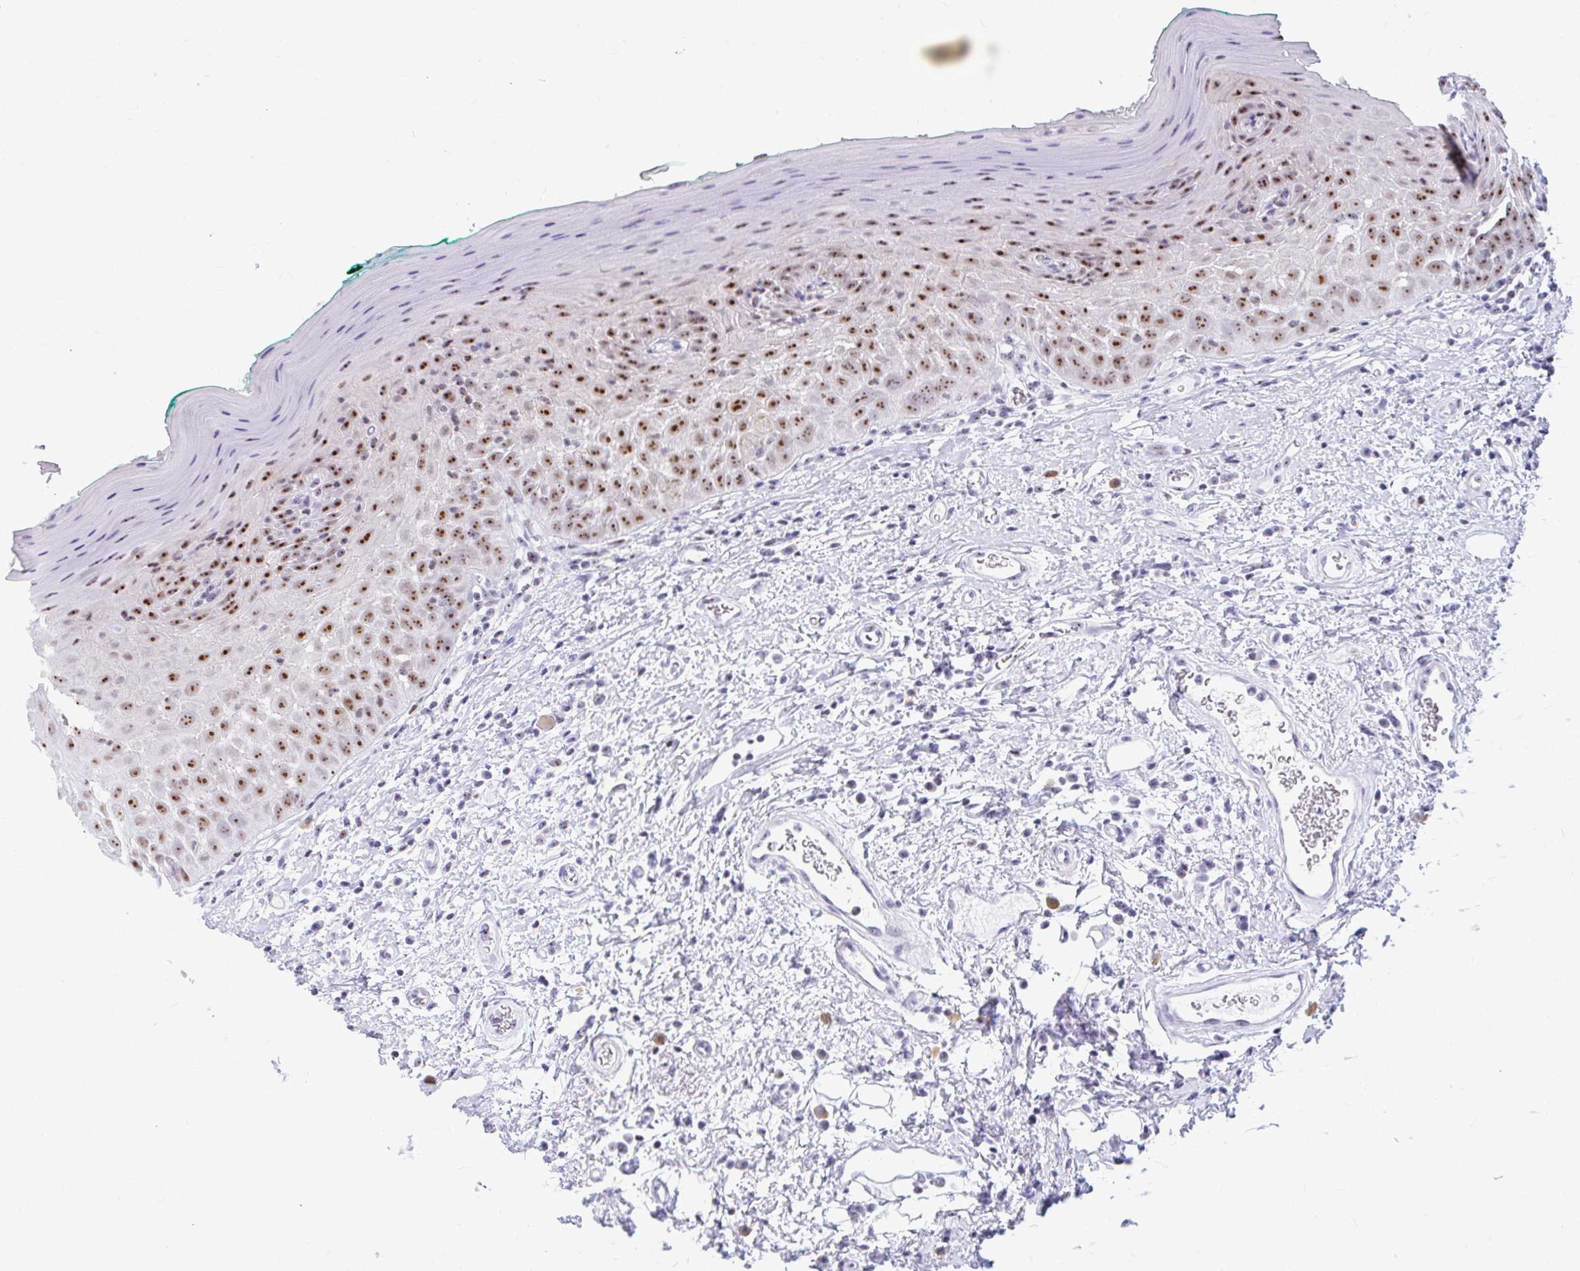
{"staining": {"intensity": "moderate", "quantity": ">75%", "location": "nuclear"}, "tissue": "oral mucosa", "cell_type": "Squamous epithelial cells", "image_type": "normal", "snomed": [{"axis": "morphology", "description": "Normal tissue, NOS"}, {"axis": "topography", "description": "Oral tissue"}, {"axis": "topography", "description": "Tounge, NOS"}], "caption": "Human oral mucosa stained for a protein (brown) exhibits moderate nuclear positive positivity in about >75% of squamous epithelial cells.", "gene": "FTSJ3", "patient": {"sex": "male", "age": 83}}